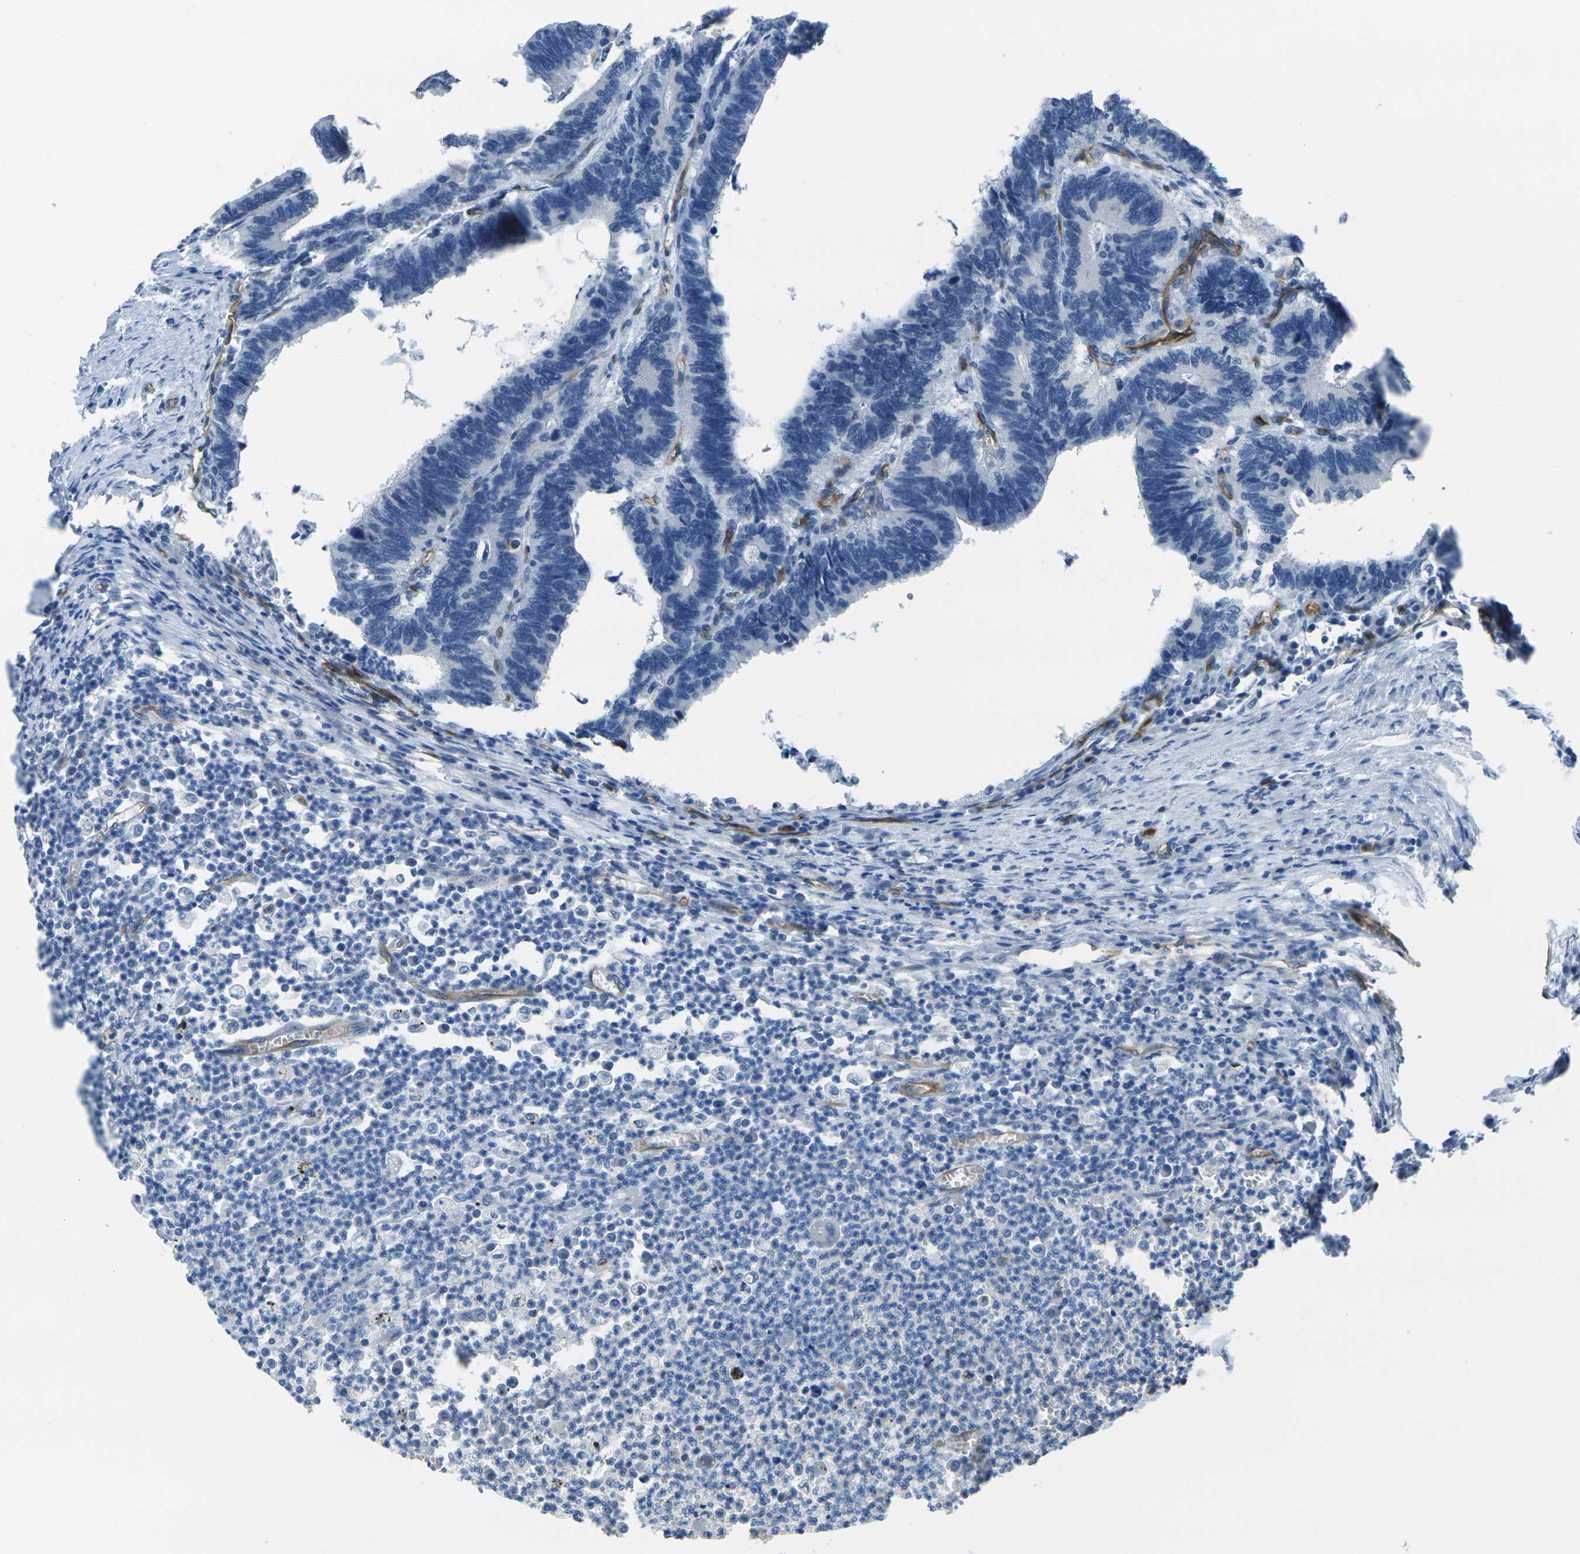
{"staining": {"intensity": "negative", "quantity": "none", "location": "none"}, "tissue": "colorectal cancer", "cell_type": "Tumor cells", "image_type": "cancer", "snomed": [{"axis": "morphology", "description": "Adenocarcinoma, NOS"}, {"axis": "topography", "description": "Colon"}], "caption": "DAB immunohistochemical staining of adenocarcinoma (colorectal) demonstrates no significant expression in tumor cells. Nuclei are stained in blue.", "gene": "HSPA12B", "patient": {"sex": "male", "age": 72}}